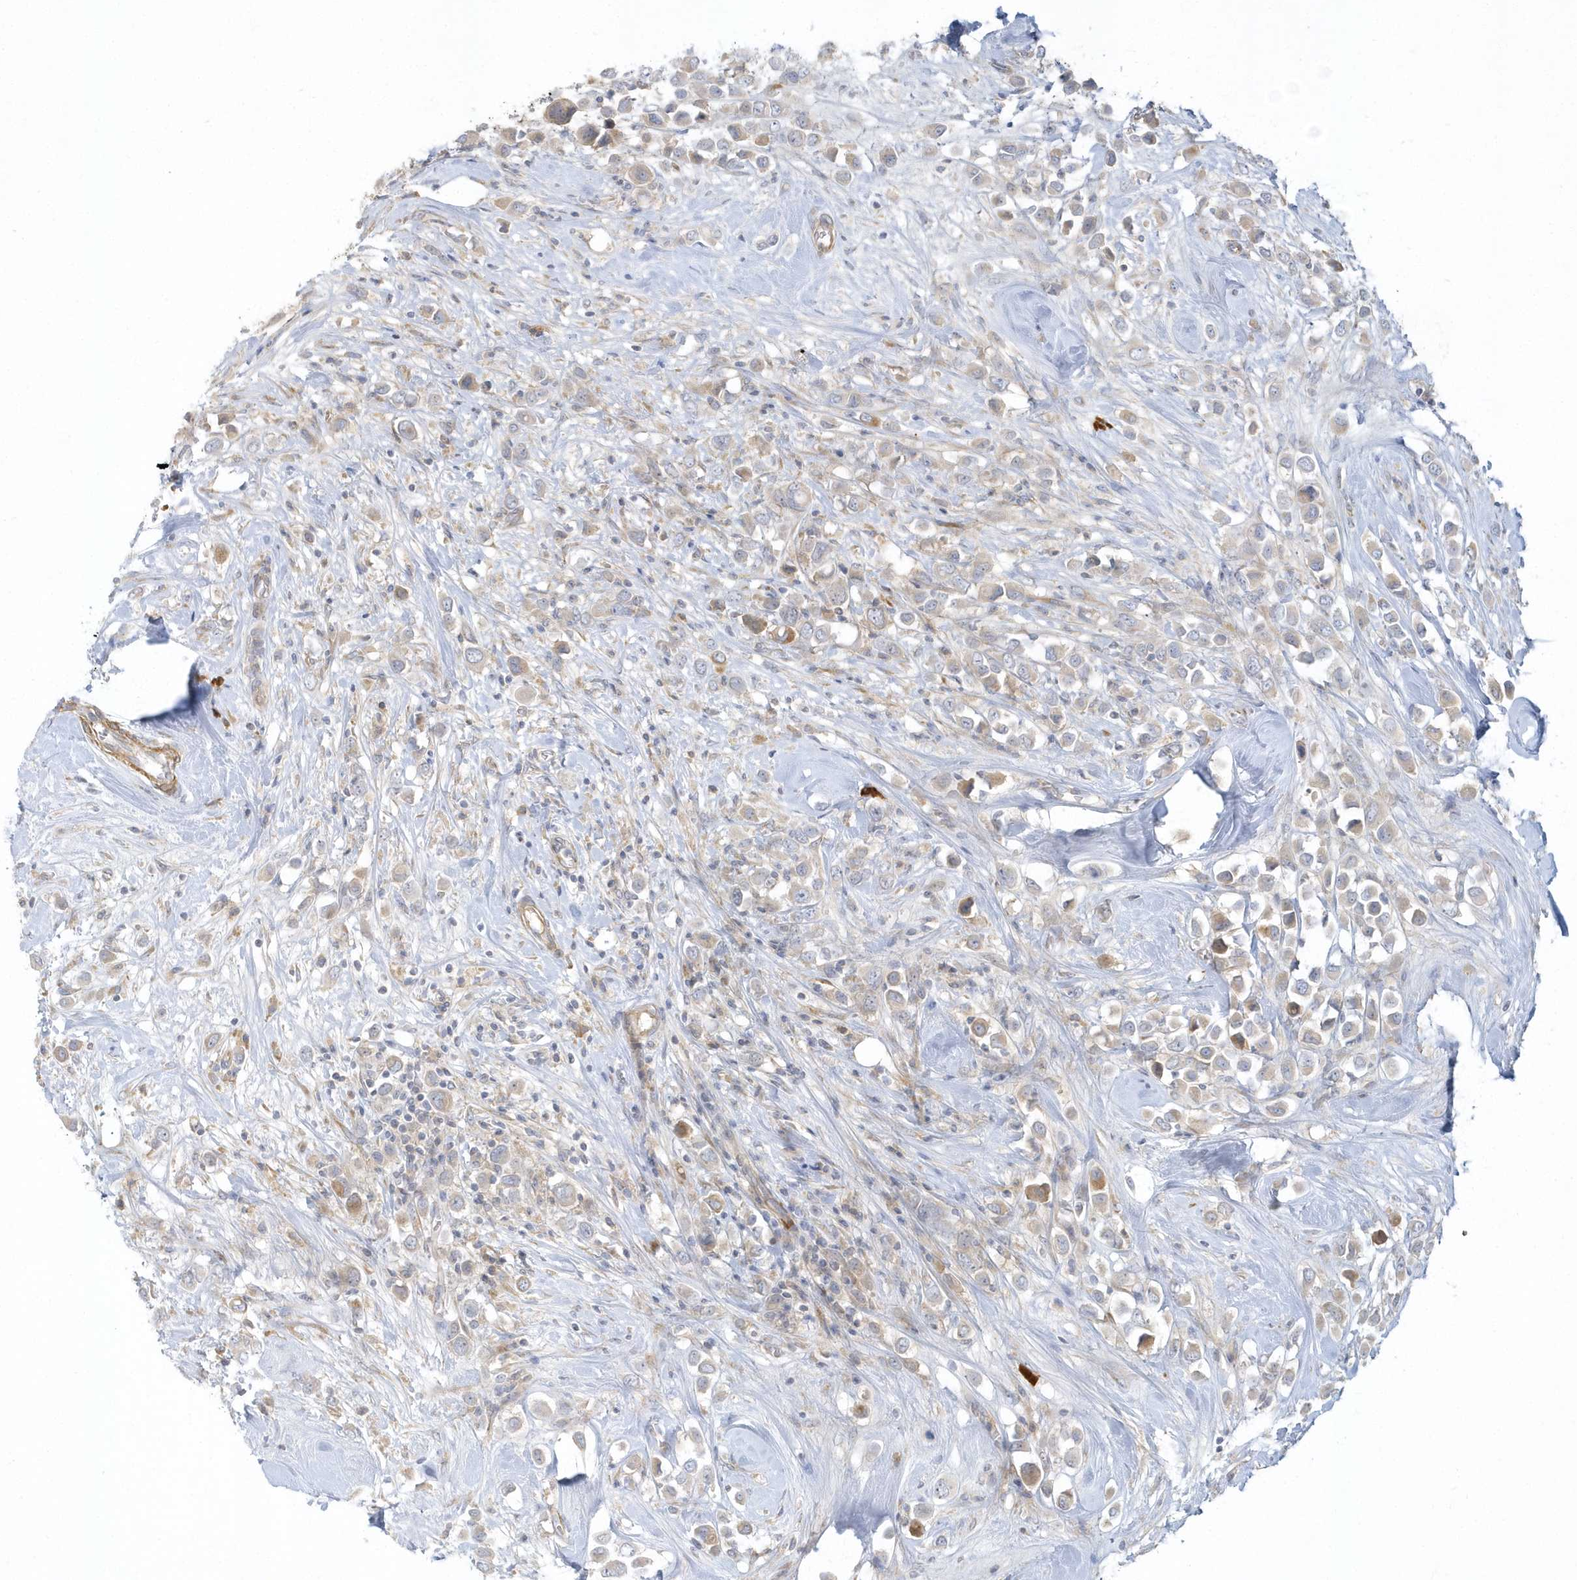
{"staining": {"intensity": "weak", "quantity": "<25%", "location": "cytoplasmic/membranous"}, "tissue": "breast cancer", "cell_type": "Tumor cells", "image_type": "cancer", "snomed": [{"axis": "morphology", "description": "Duct carcinoma"}, {"axis": "topography", "description": "Breast"}], "caption": "This photomicrograph is of breast cancer (infiltrating ductal carcinoma) stained with immunohistochemistry (IHC) to label a protein in brown with the nuclei are counter-stained blue. There is no staining in tumor cells. The staining was performed using DAB (3,3'-diaminobenzidine) to visualize the protein expression in brown, while the nuclei were stained in blue with hematoxylin (Magnification: 20x).", "gene": "THADA", "patient": {"sex": "female", "age": 61}}